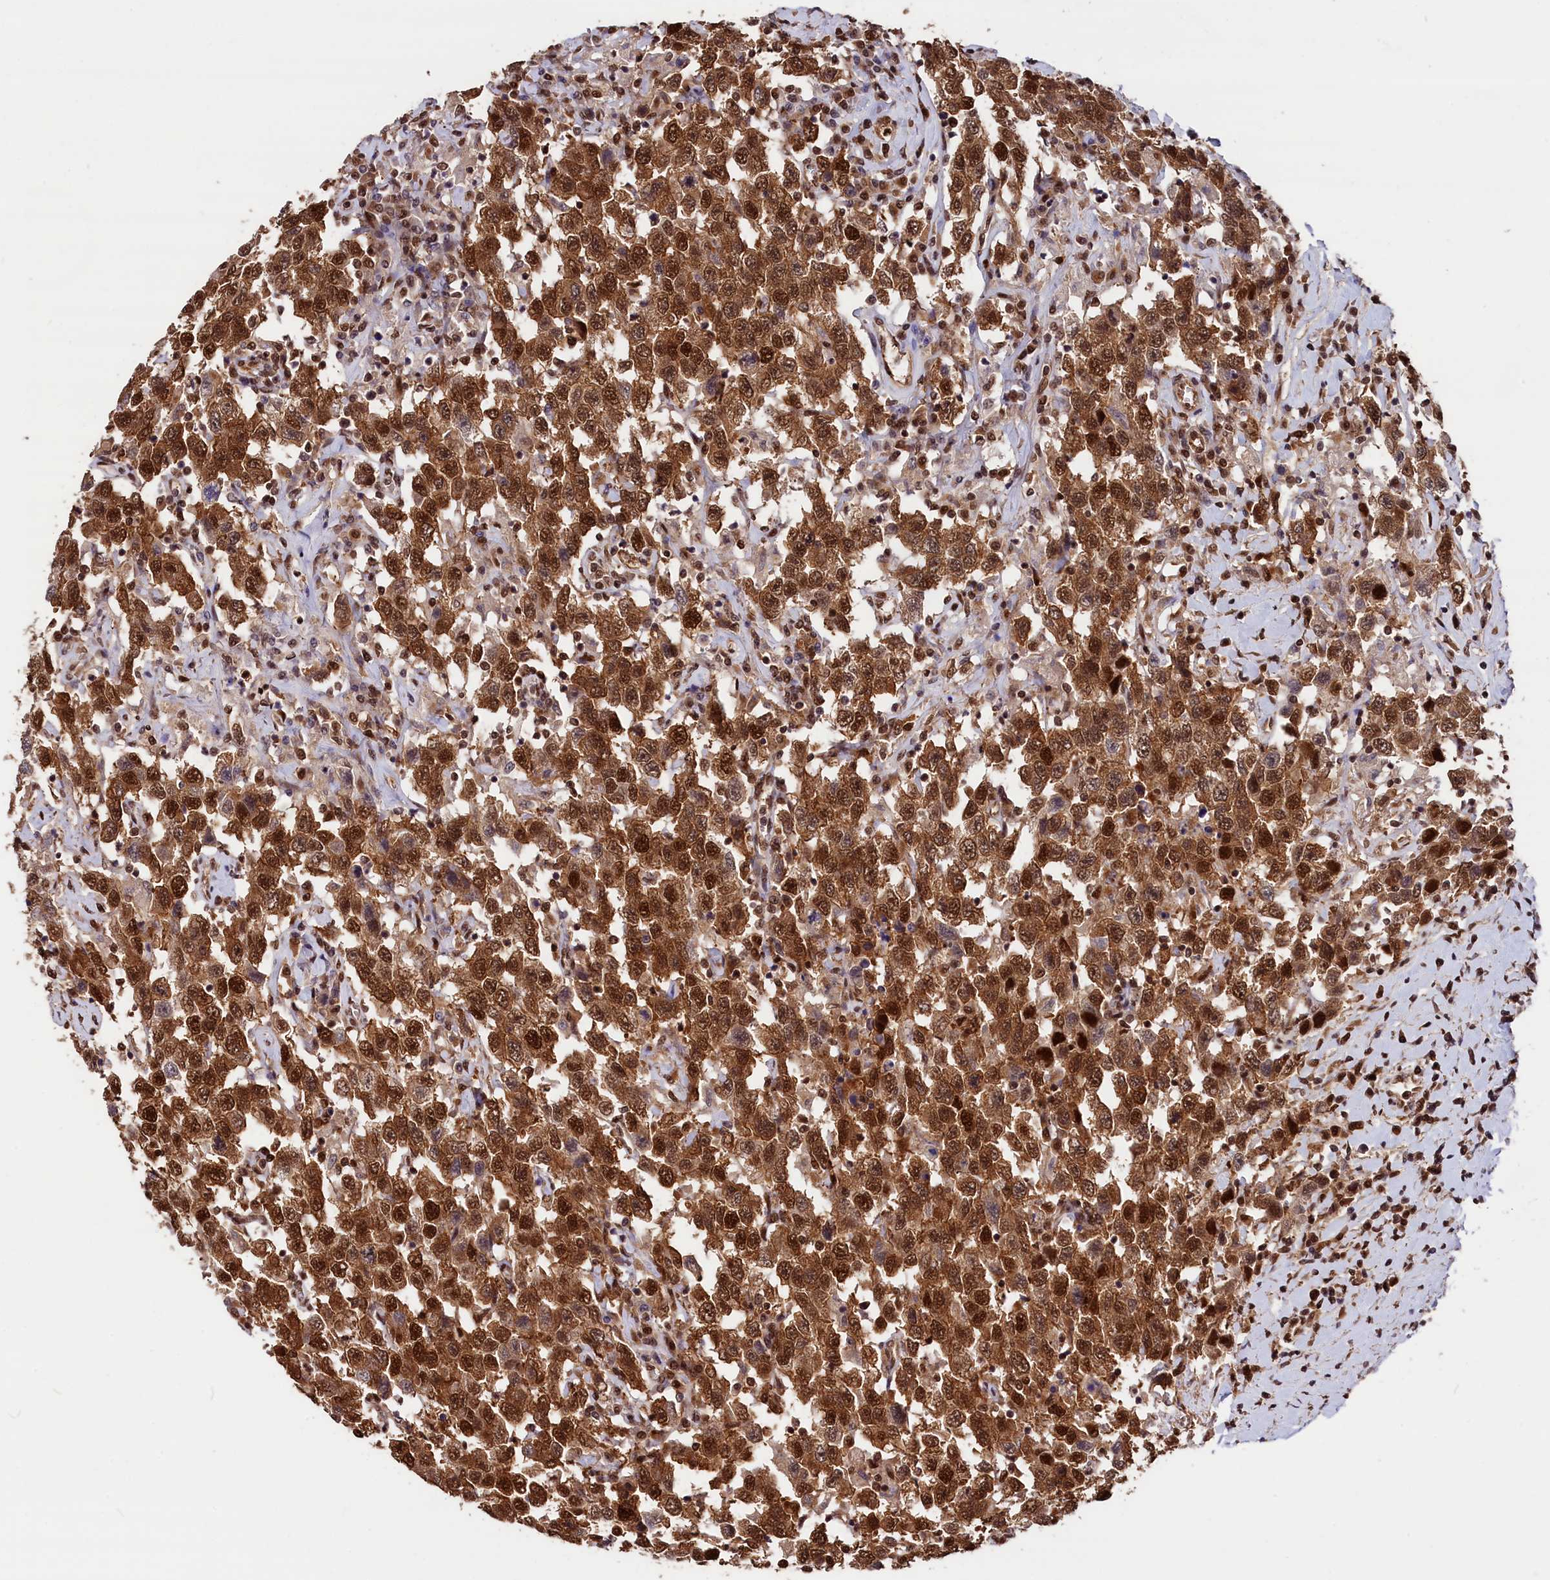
{"staining": {"intensity": "moderate", "quantity": ">75%", "location": "cytoplasmic/membranous,nuclear"}, "tissue": "testis cancer", "cell_type": "Tumor cells", "image_type": "cancer", "snomed": [{"axis": "morphology", "description": "Seminoma, NOS"}, {"axis": "topography", "description": "Testis"}], "caption": "A high-resolution histopathology image shows immunohistochemistry (IHC) staining of seminoma (testis), which exhibits moderate cytoplasmic/membranous and nuclear positivity in approximately >75% of tumor cells. The protein is shown in brown color, while the nuclei are stained blue.", "gene": "ADRM1", "patient": {"sex": "male", "age": 41}}